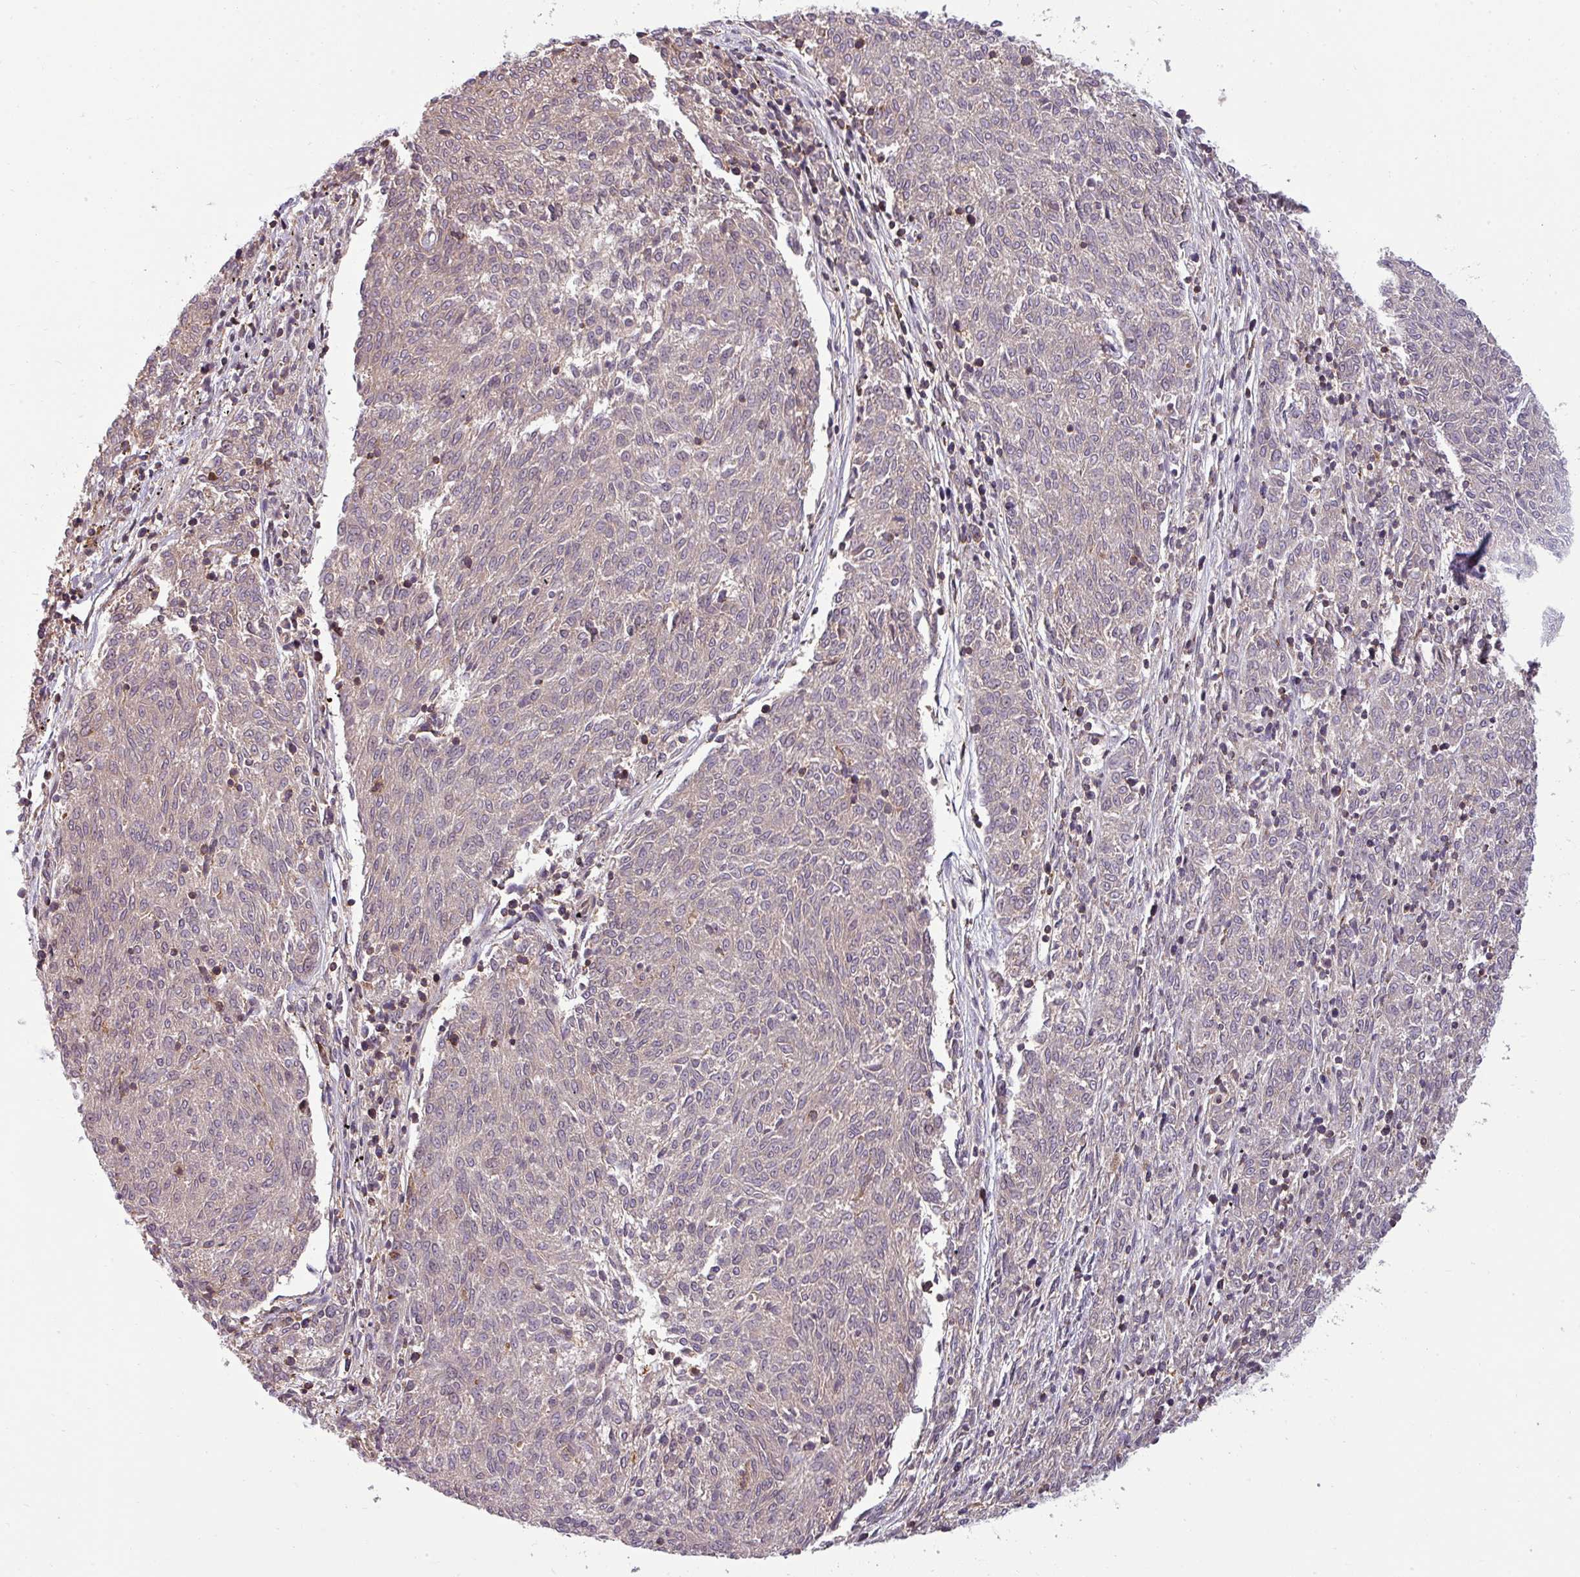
{"staining": {"intensity": "negative", "quantity": "none", "location": "none"}, "tissue": "melanoma", "cell_type": "Tumor cells", "image_type": "cancer", "snomed": [{"axis": "morphology", "description": "Malignant melanoma, NOS"}, {"axis": "topography", "description": "Skin"}], "caption": "This is an IHC photomicrograph of human malignant melanoma. There is no expression in tumor cells.", "gene": "ZNF835", "patient": {"sex": "female", "age": 72}}